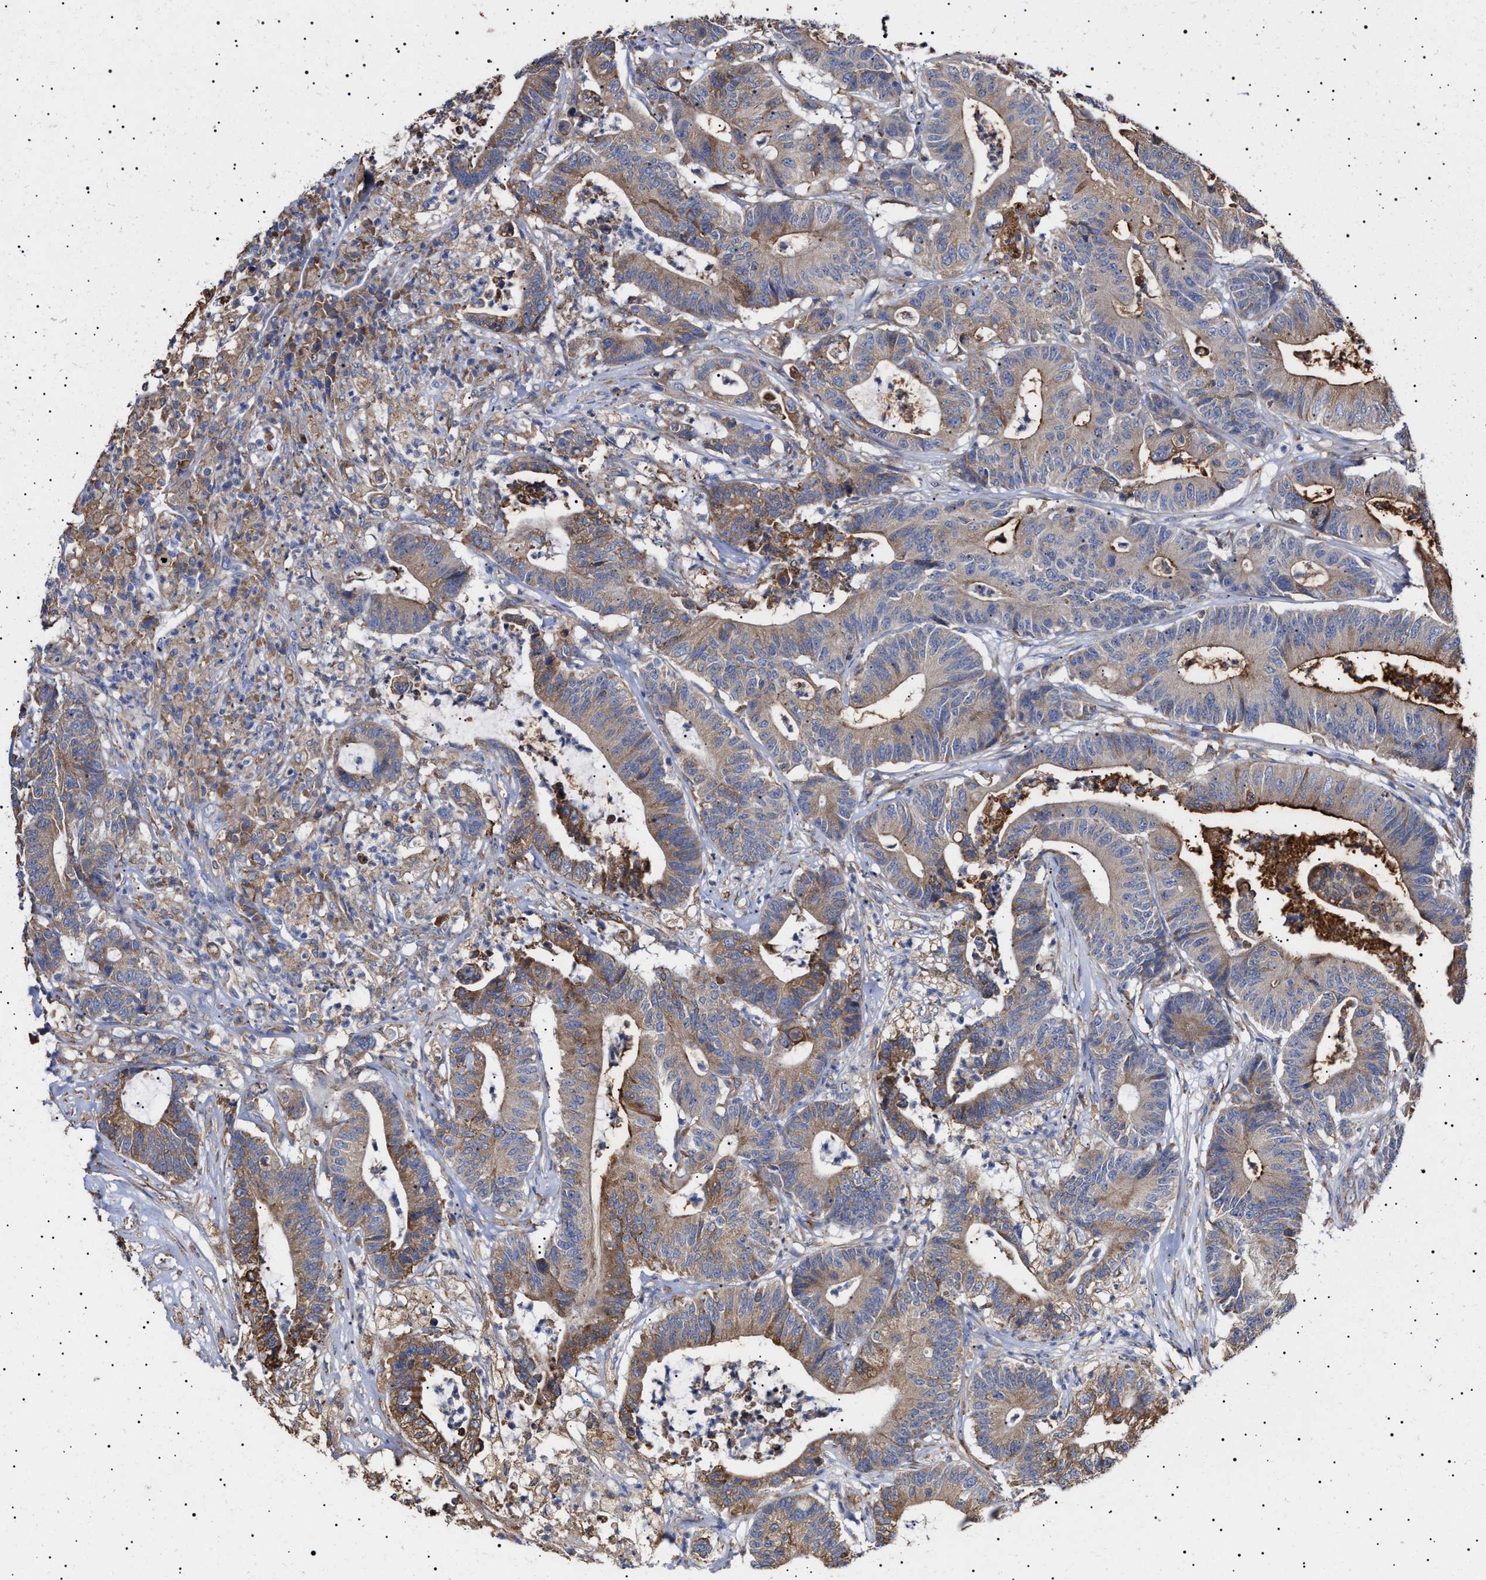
{"staining": {"intensity": "moderate", "quantity": ">75%", "location": "cytoplasmic/membranous"}, "tissue": "colorectal cancer", "cell_type": "Tumor cells", "image_type": "cancer", "snomed": [{"axis": "morphology", "description": "Adenocarcinoma, NOS"}, {"axis": "topography", "description": "Colon"}], "caption": "IHC histopathology image of neoplastic tissue: human colorectal cancer (adenocarcinoma) stained using immunohistochemistry reveals medium levels of moderate protein expression localized specifically in the cytoplasmic/membranous of tumor cells, appearing as a cytoplasmic/membranous brown color.", "gene": "ERCC6L2", "patient": {"sex": "female", "age": 84}}